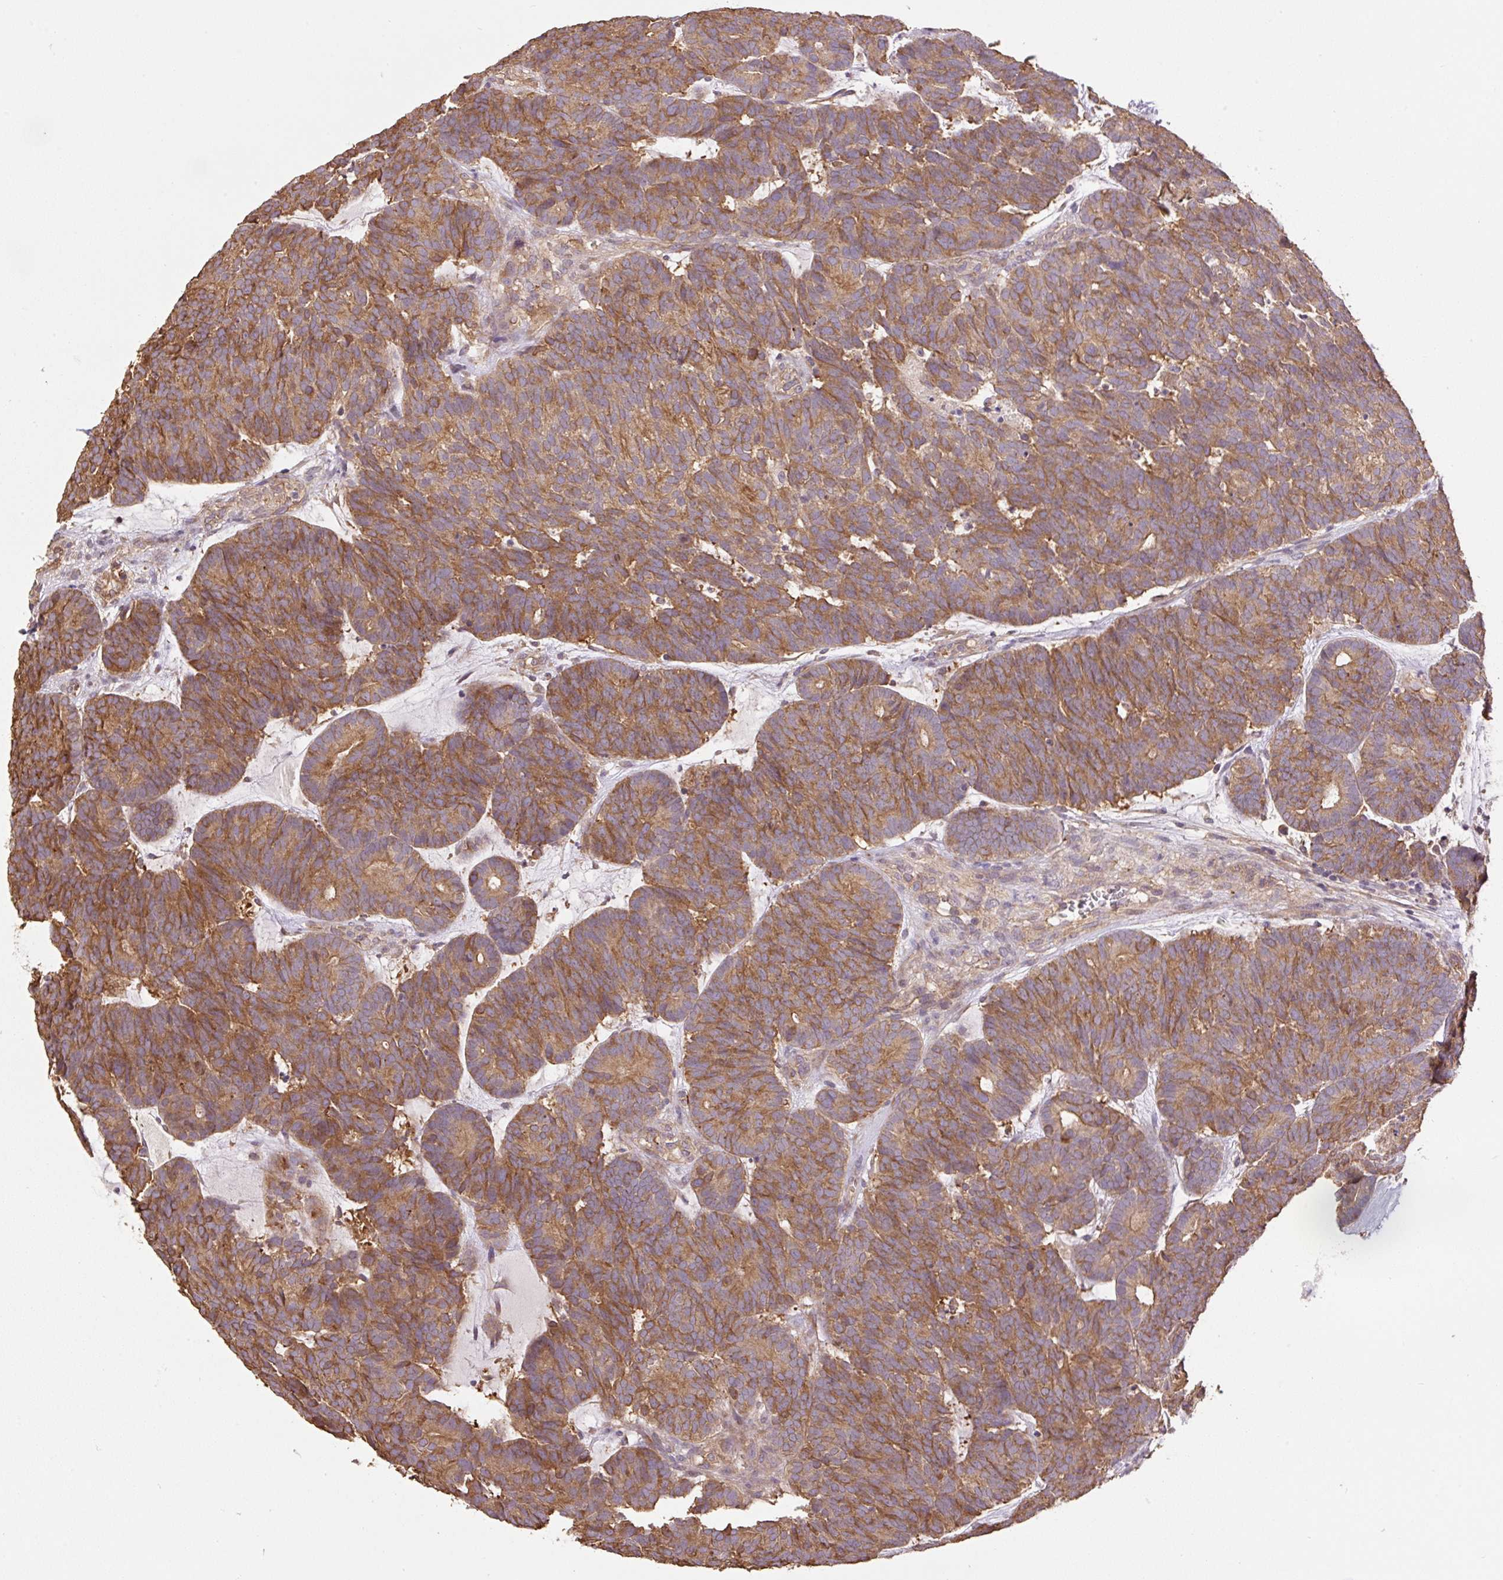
{"staining": {"intensity": "strong", "quantity": ">75%", "location": "cytoplasmic/membranous"}, "tissue": "head and neck cancer", "cell_type": "Tumor cells", "image_type": "cancer", "snomed": [{"axis": "morphology", "description": "Adenocarcinoma, NOS"}, {"axis": "topography", "description": "Head-Neck"}], "caption": "Immunohistochemistry (IHC) of adenocarcinoma (head and neck) demonstrates high levels of strong cytoplasmic/membranous positivity in about >75% of tumor cells.", "gene": "COX8A", "patient": {"sex": "female", "age": 81}}